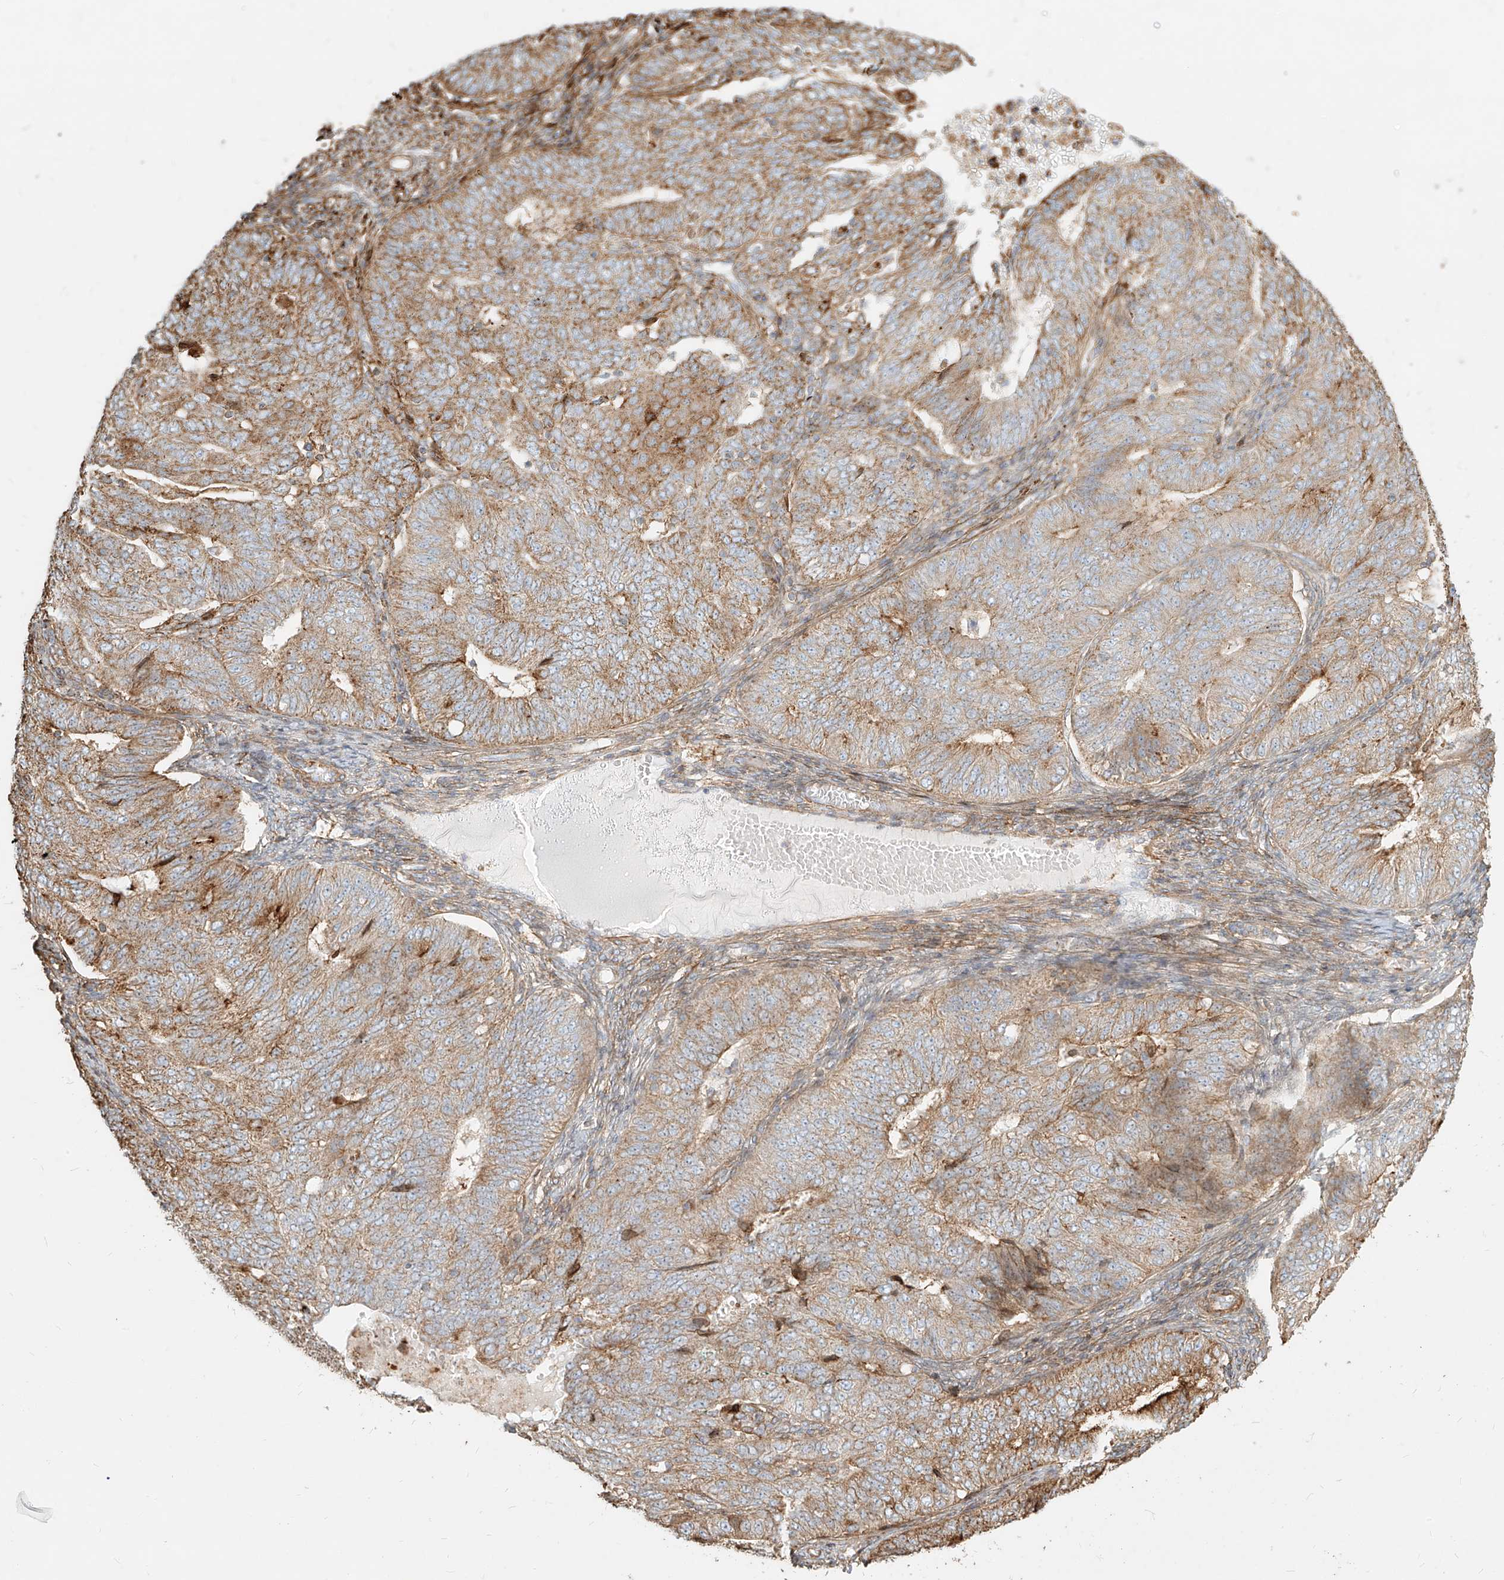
{"staining": {"intensity": "moderate", "quantity": ">75%", "location": "cytoplasmic/membranous"}, "tissue": "endometrial cancer", "cell_type": "Tumor cells", "image_type": "cancer", "snomed": [{"axis": "morphology", "description": "Adenocarcinoma, NOS"}, {"axis": "topography", "description": "Endometrium"}], "caption": "An IHC micrograph of tumor tissue is shown. Protein staining in brown labels moderate cytoplasmic/membranous positivity in endometrial cancer (adenocarcinoma) within tumor cells.", "gene": "MTX2", "patient": {"sex": "female", "age": 32}}